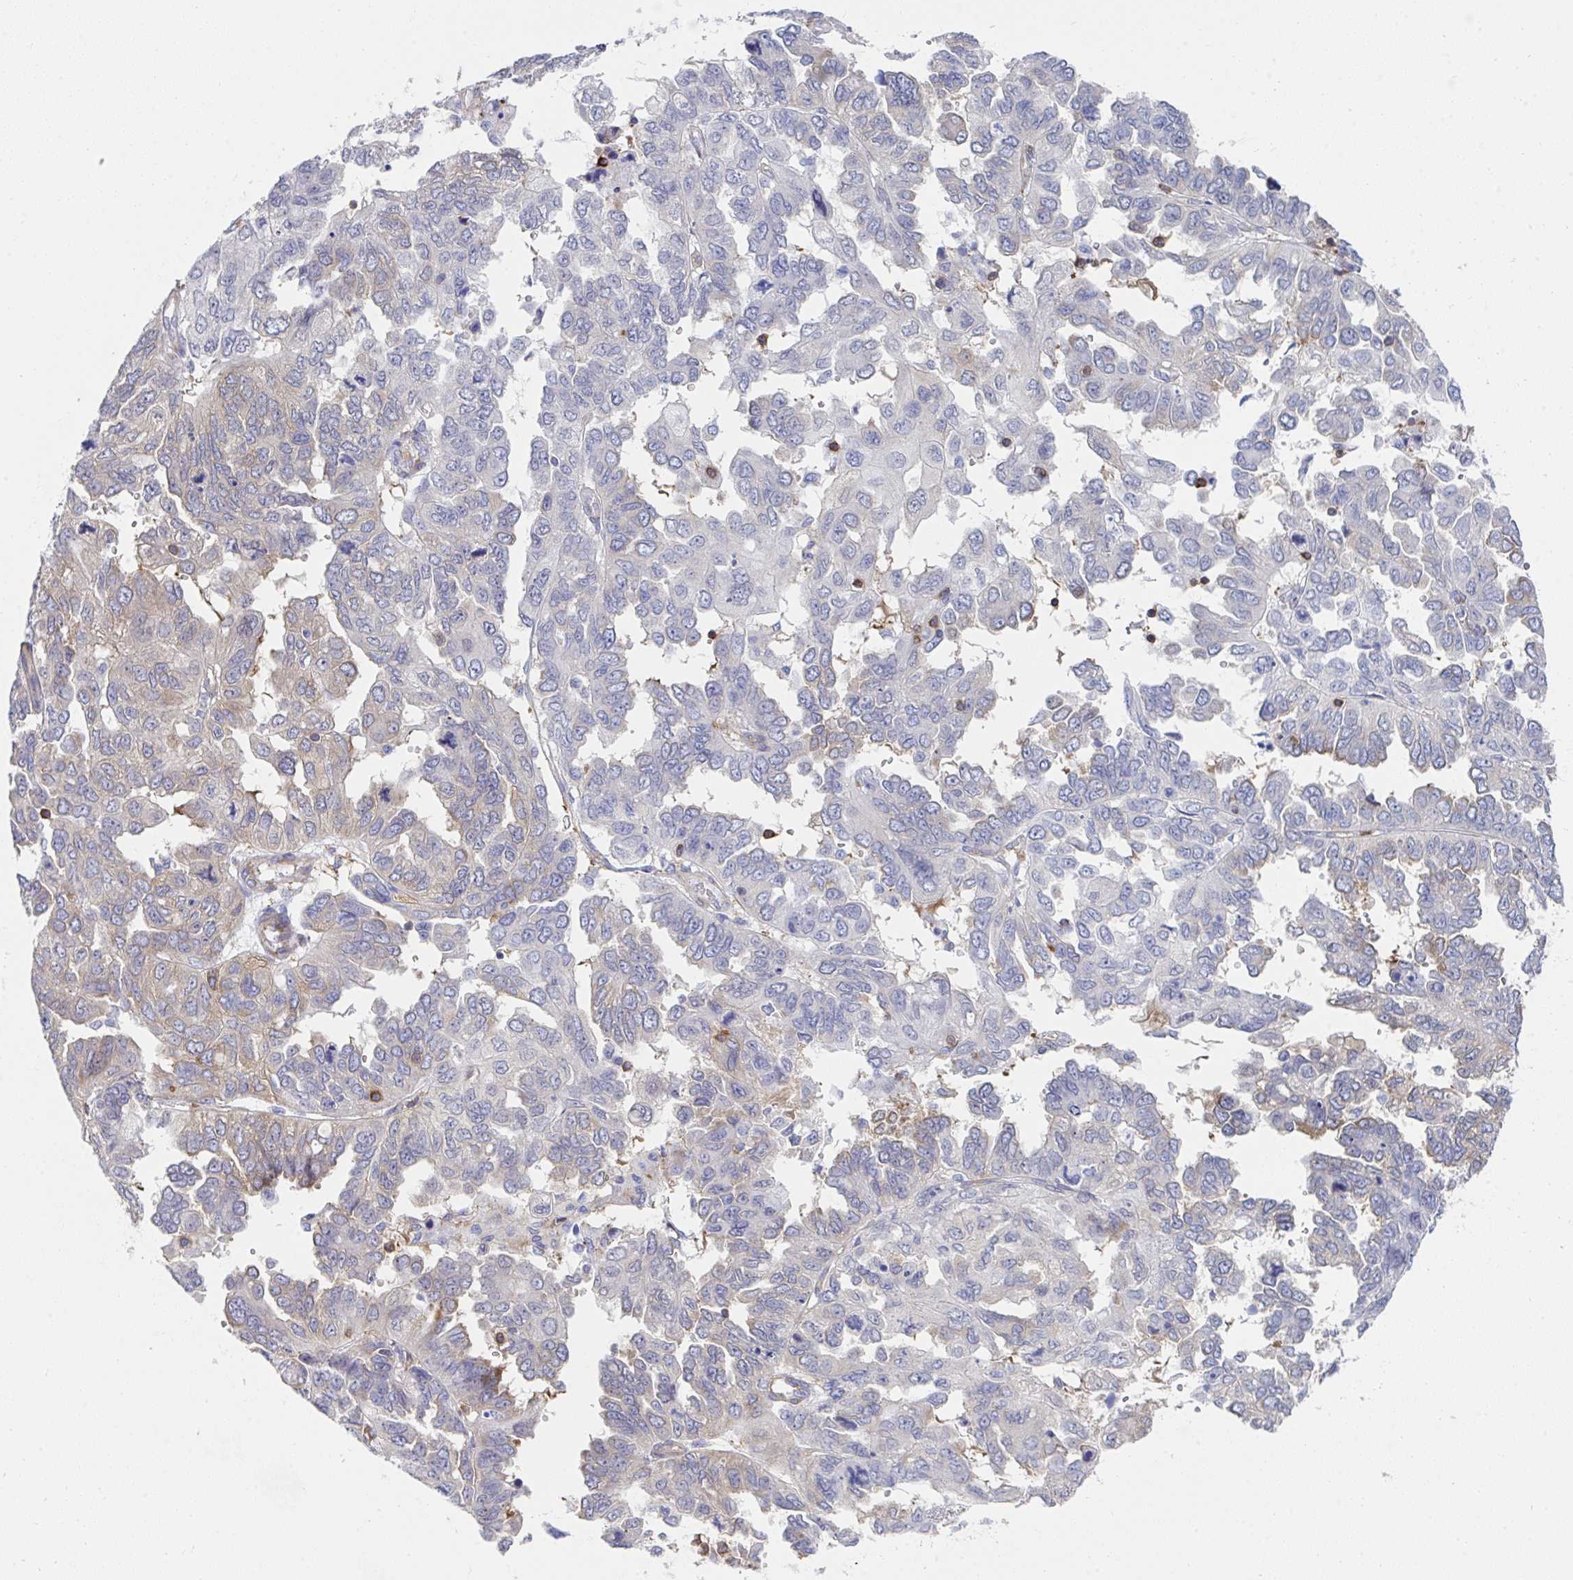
{"staining": {"intensity": "weak", "quantity": "<25%", "location": "cytoplasmic/membranous"}, "tissue": "ovarian cancer", "cell_type": "Tumor cells", "image_type": "cancer", "snomed": [{"axis": "morphology", "description": "Cystadenocarcinoma, serous, NOS"}, {"axis": "topography", "description": "Ovary"}], "caption": "DAB immunohistochemical staining of ovarian cancer exhibits no significant expression in tumor cells.", "gene": "WNK1", "patient": {"sex": "female", "age": 53}}